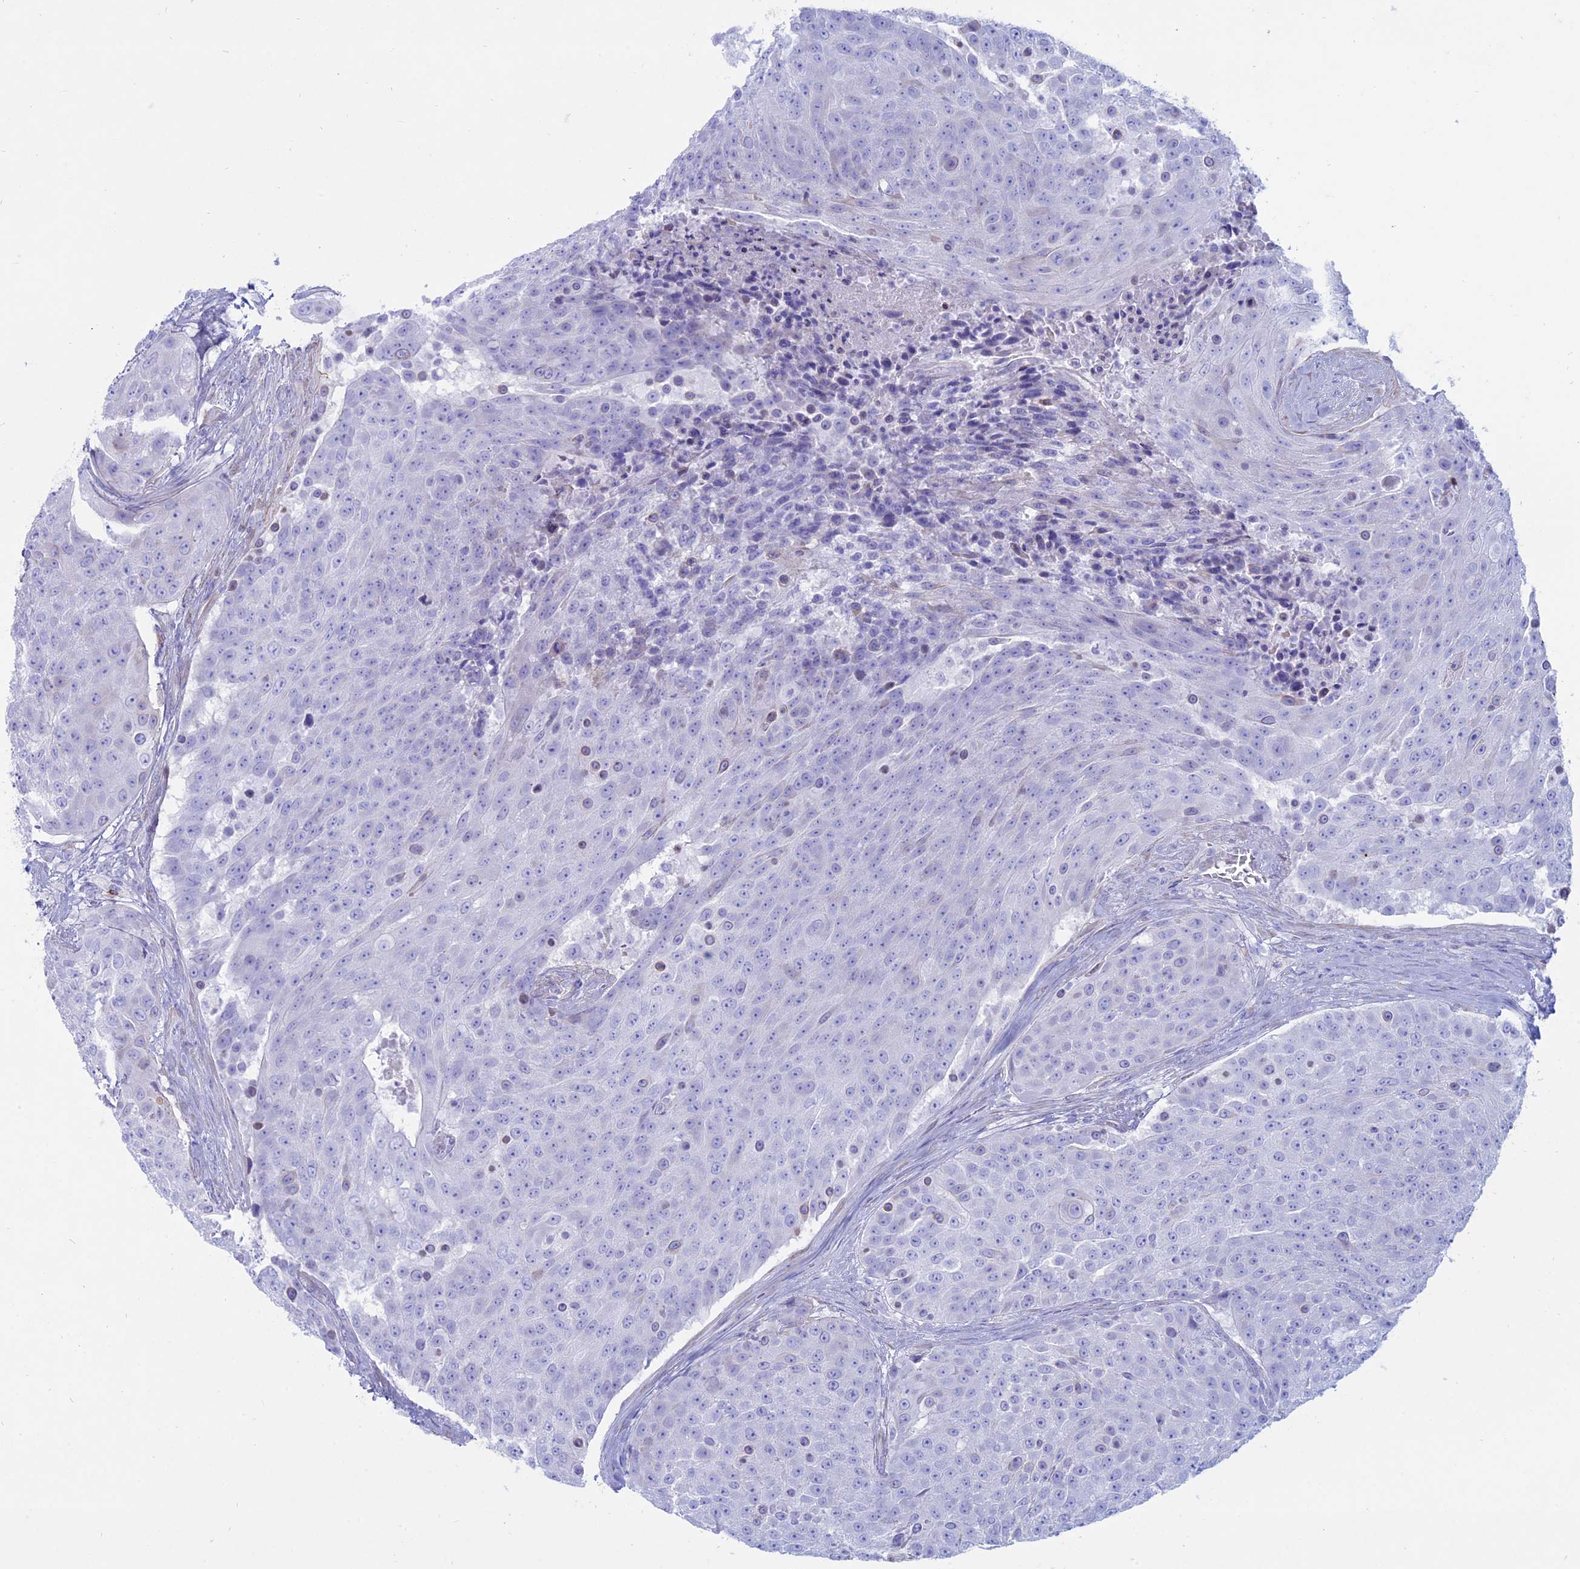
{"staining": {"intensity": "negative", "quantity": "none", "location": "none"}, "tissue": "urothelial cancer", "cell_type": "Tumor cells", "image_type": "cancer", "snomed": [{"axis": "morphology", "description": "Urothelial carcinoma, High grade"}, {"axis": "topography", "description": "Urinary bladder"}], "caption": "The image reveals no staining of tumor cells in high-grade urothelial carcinoma.", "gene": "OR2AE1", "patient": {"sex": "female", "age": 63}}